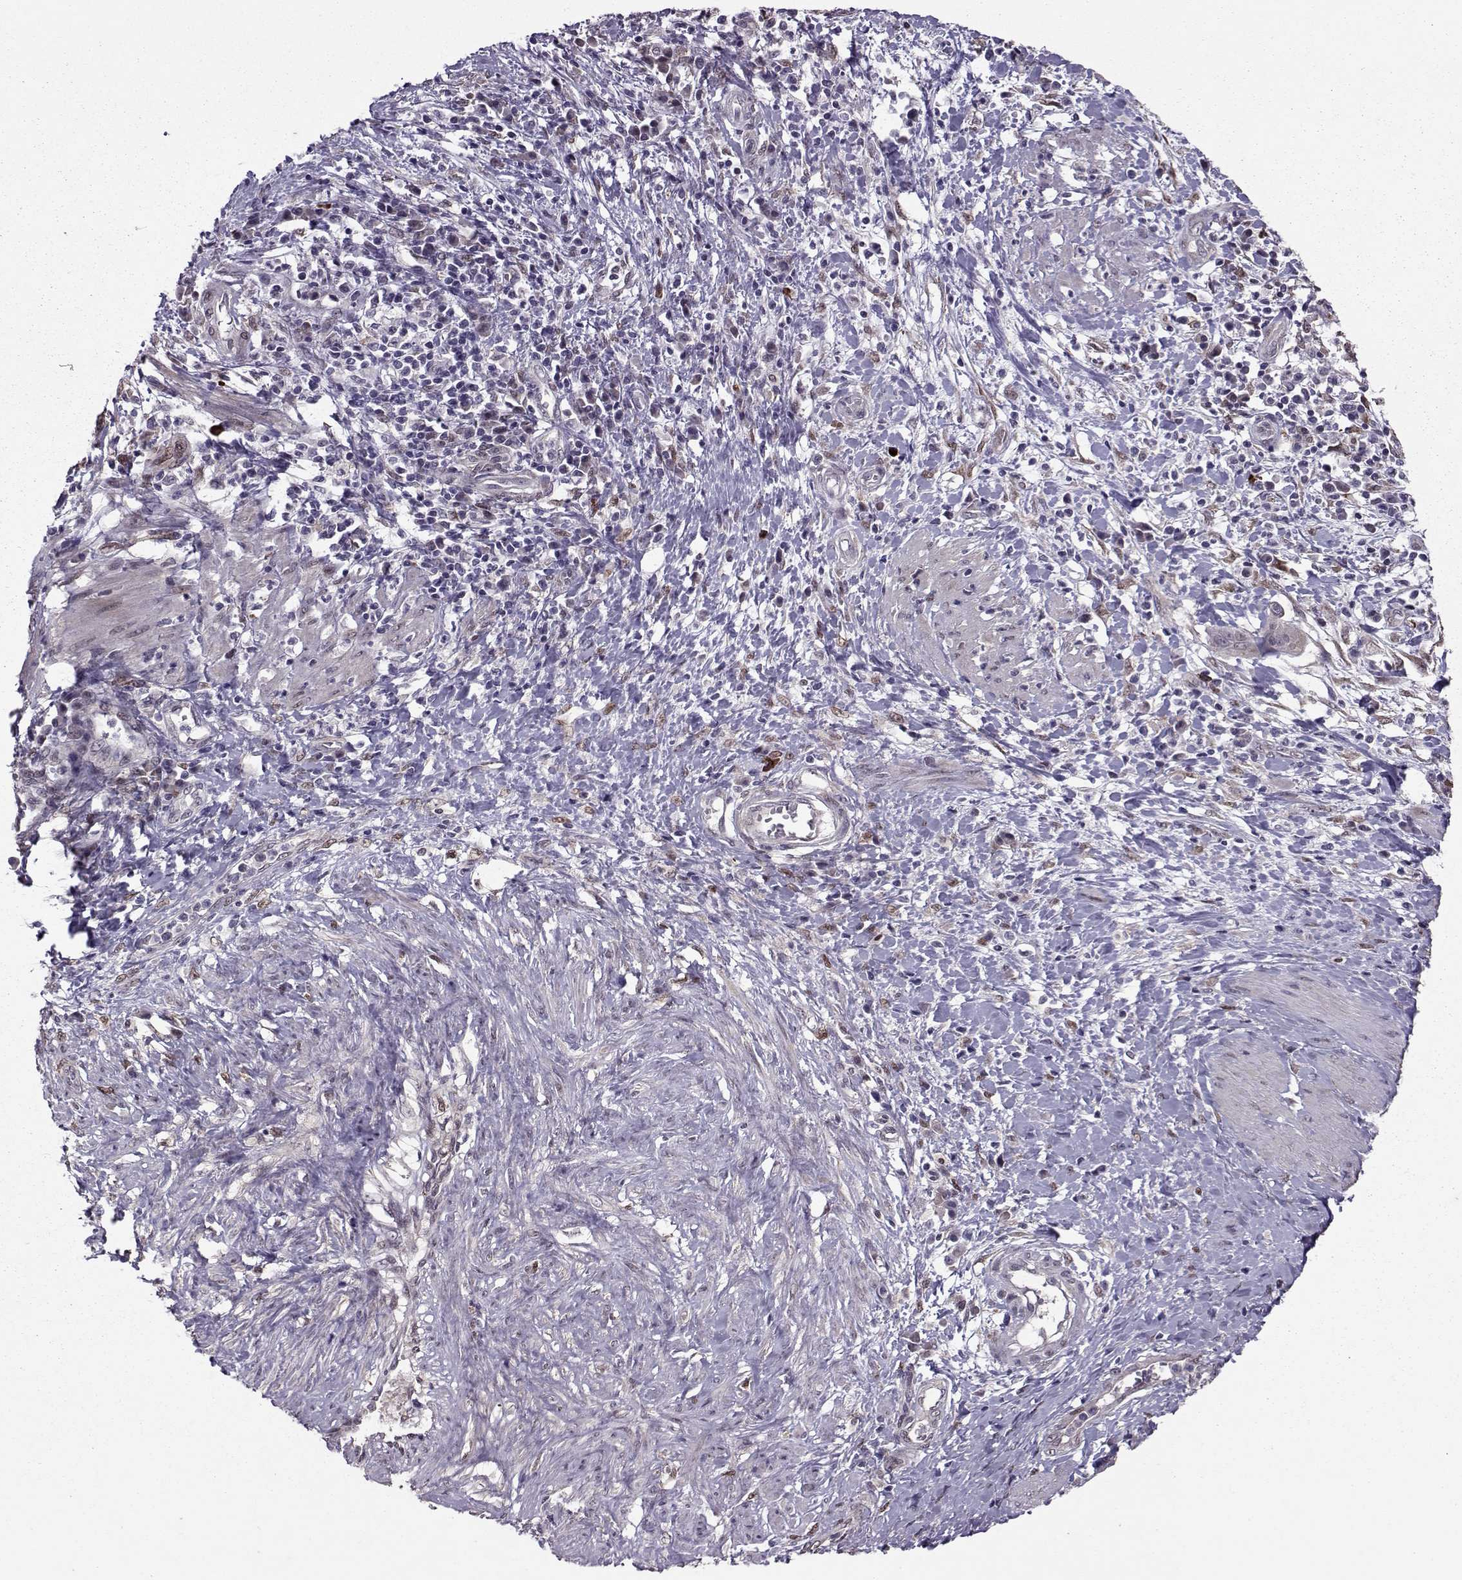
{"staining": {"intensity": "moderate", "quantity": "25%-75%", "location": "nuclear"}, "tissue": "cervical cancer", "cell_type": "Tumor cells", "image_type": "cancer", "snomed": [{"axis": "morphology", "description": "Squamous cell carcinoma, NOS"}, {"axis": "topography", "description": "Cervix"}], "caption": "An IHC micrograph of neoplastic tissue is shown. Protein staining in brown shows moderate nuclear positivity in squamous cell carcinoma (cervical) within tumor cells.", "gene": "CDK4", "patient": {"sex": "female", "age": 39}}